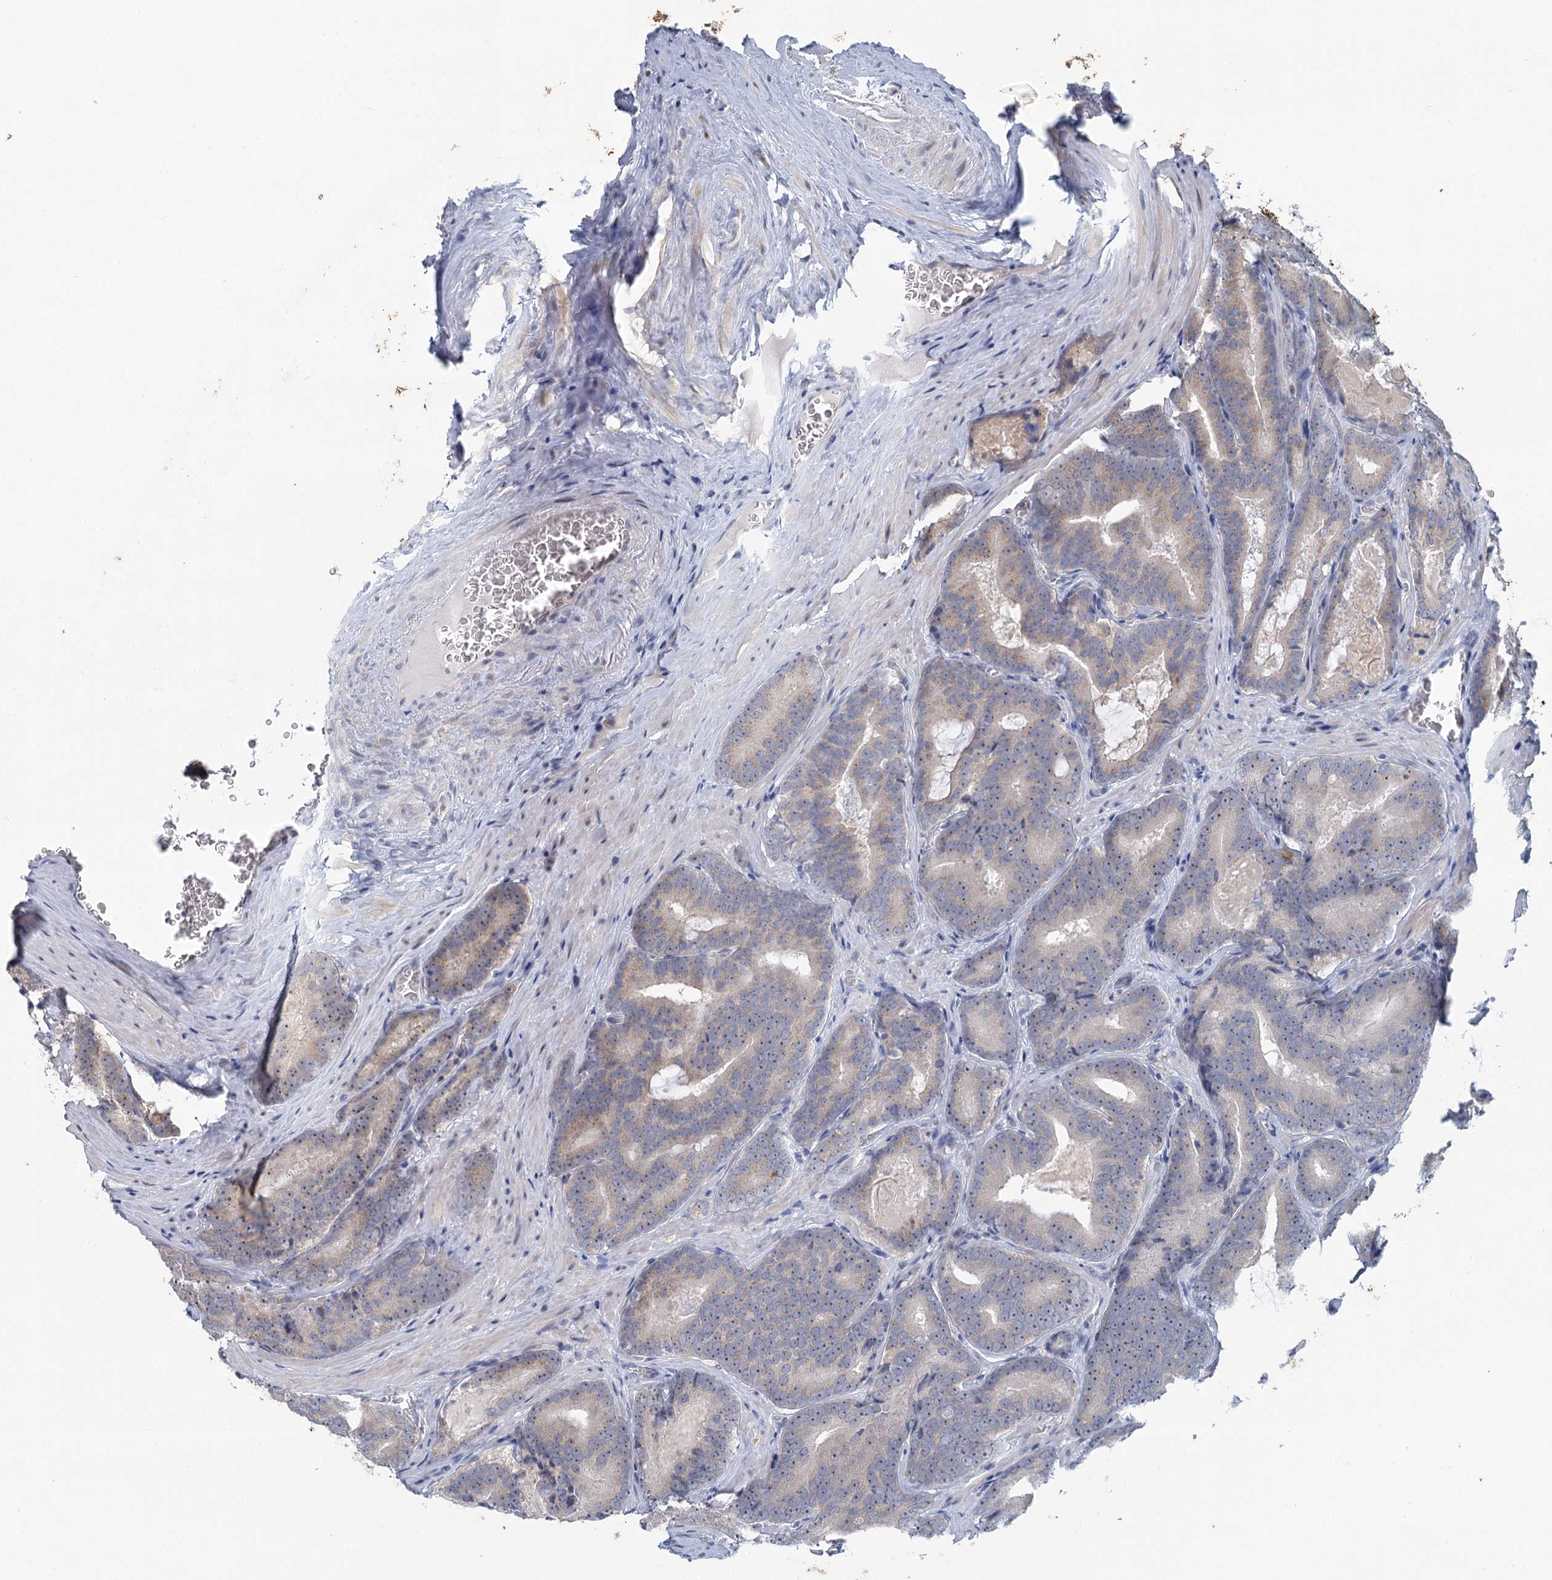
{"staining": {"intensity": "negative", "quantity": "none", "location": "none"}, "tissue": "prostate cancer", "cell_type": "Tumor cells", "image_type": "cancer", "snomed": [{"axis": "morphology", "description": "Adenocarcinoma, High grade"}, {"axis": "topography", "description": "Prostate"}], "caption": "Tumor cells are negative for protein expression in human adenocarcinoma (high-grade) (prostate).", "gene": "MYO7B", "patient": {"sex": "male", "age": 66}}